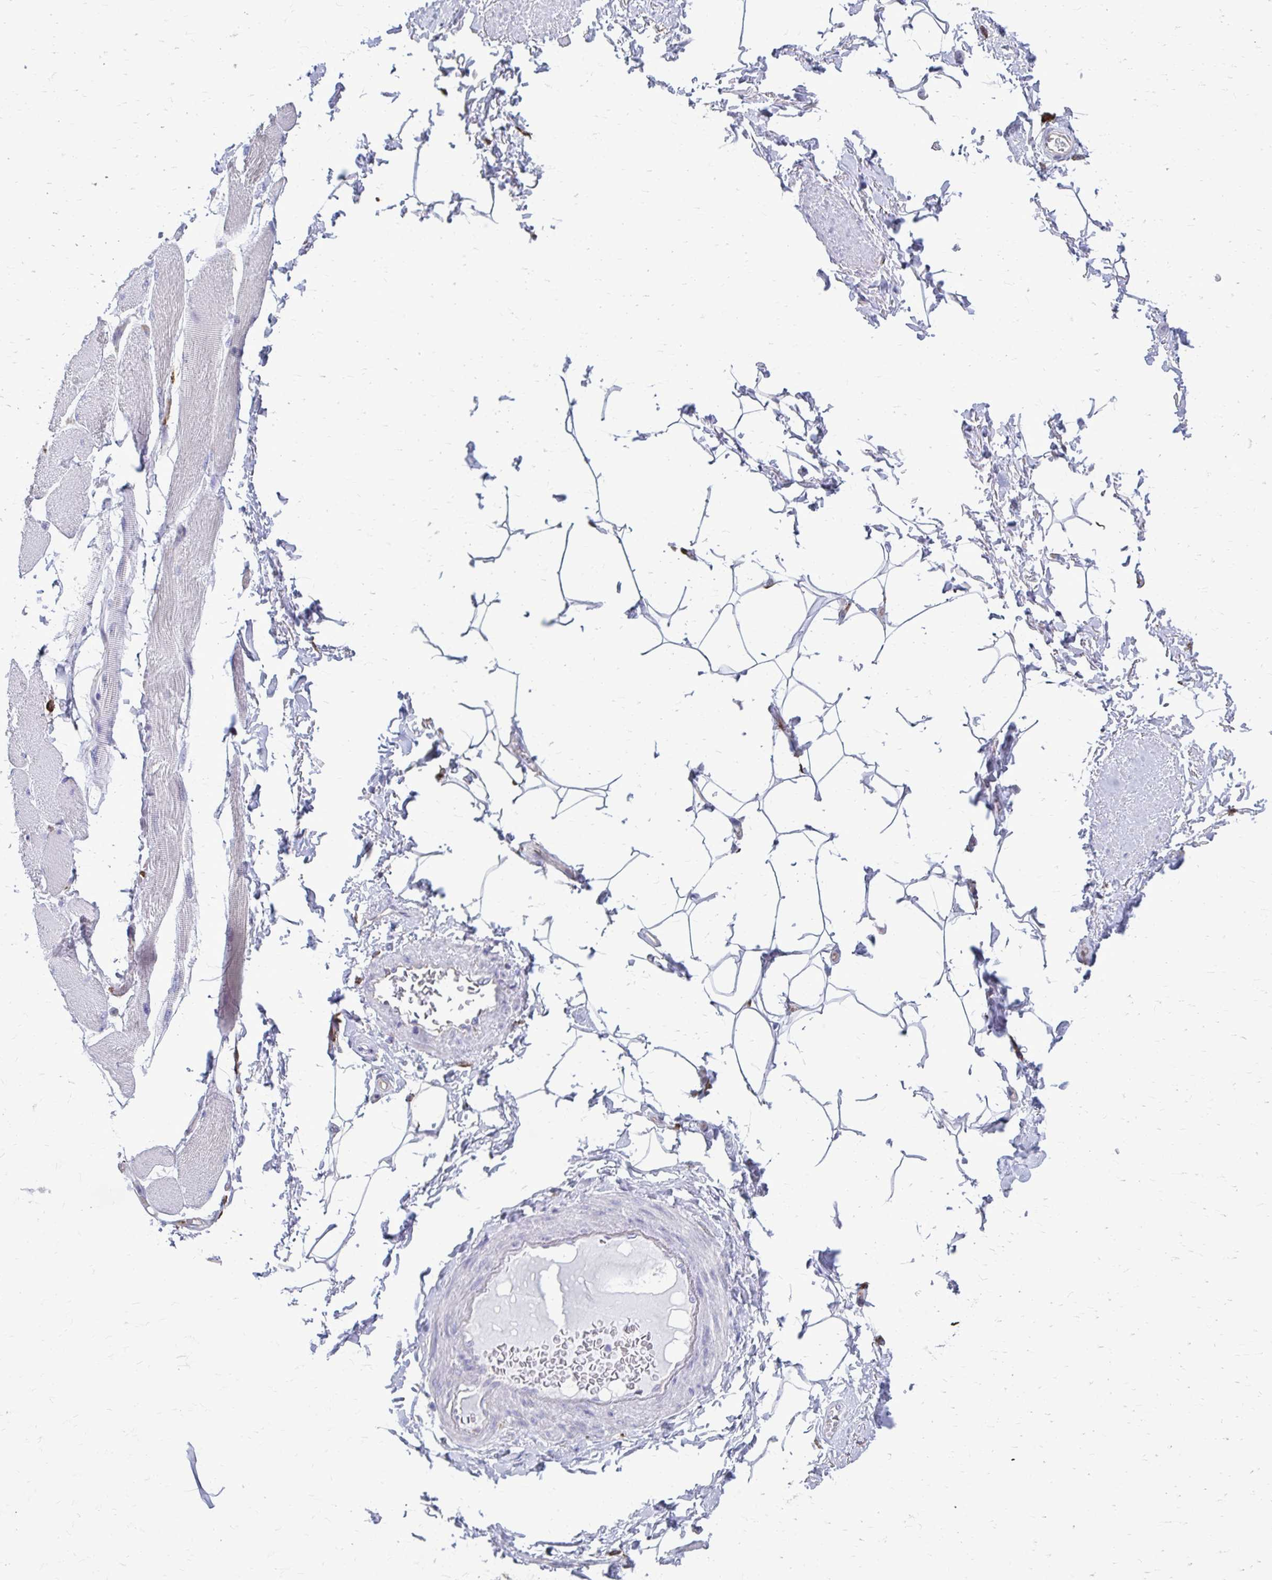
{"staining": {"intensity": "negative", "quantity": "none", "location": "none"}, "tissue": "adipose tissue", "cell_type": "Adipocytes", "image_type": "normal", "snomed": [{"axis": "morphology", "description": "Normal tissue, NOS"}, {"axis": "topography", "description": "Peripheral nerve tissue"}], "caption": "High magnification brightfield microscopy of normal adipose tissue stained with DAB (brown) and counterstained with hematoxylin (blue): adipocytes show no significant expression.", "gene": "CLTA", "patient": {"sex": "male", "age": 51}}